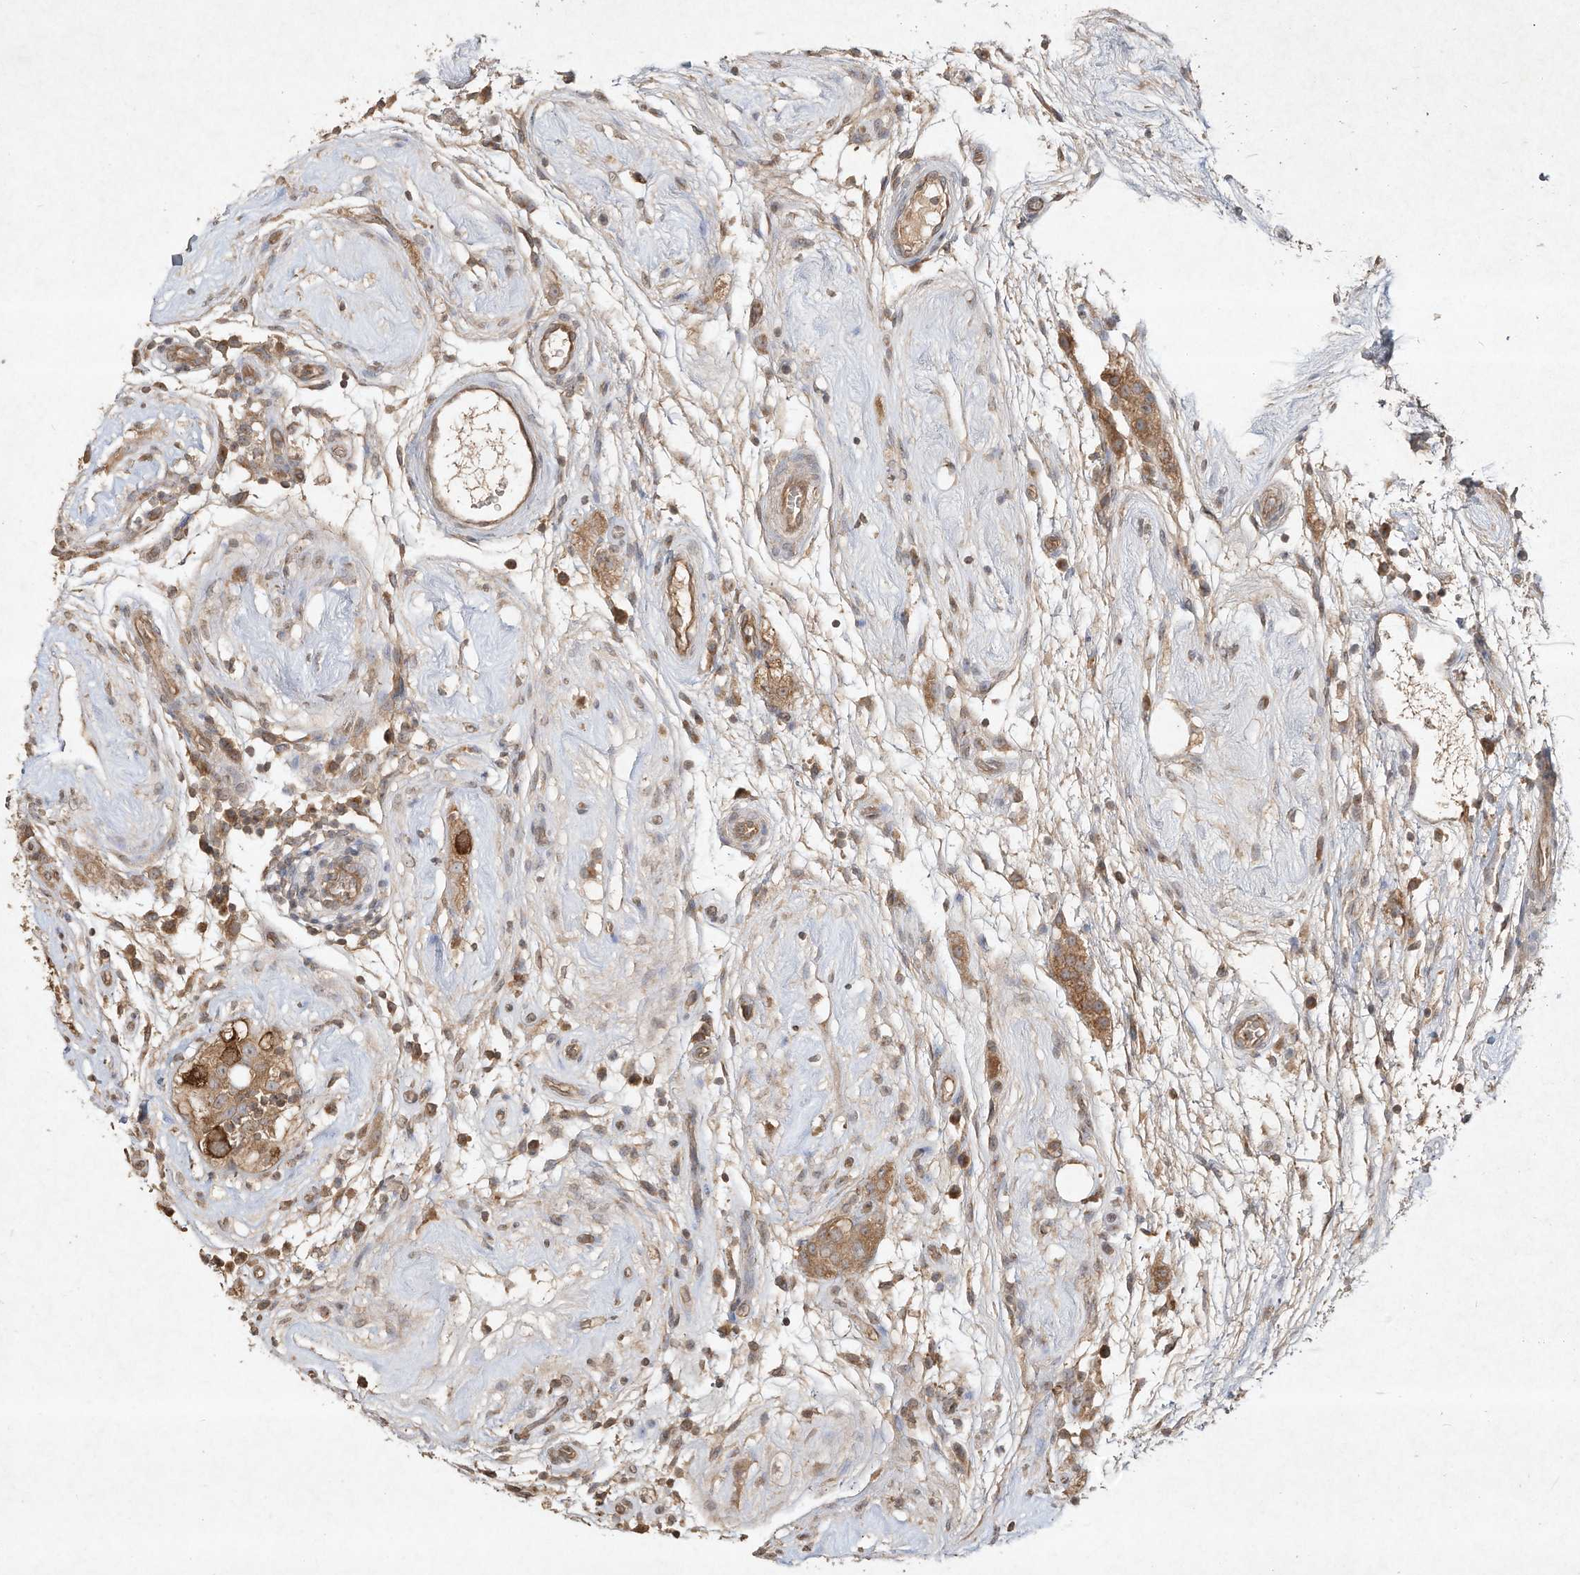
{"staining": {"intensity": "moderate", "quantity": ">75%", "location": "cytoplasmic/membranous"}, "tissue": "testis cancer", "cell_type": "Tumor cells", "image_type": "cancer", "snomed": [{"axis": "morphology", "description": "Seminoma, NOS"}, {"axis": "topography", "description": "Testis"}], "caption": "The histopathology image reveals staining of seminoma (testis), revealing moderate cytoplasmic/membranous protein staining (brown color) within tumor cells.", "gene": "DYNC1I2", "patient": {"sex": "male", "age": 43}}